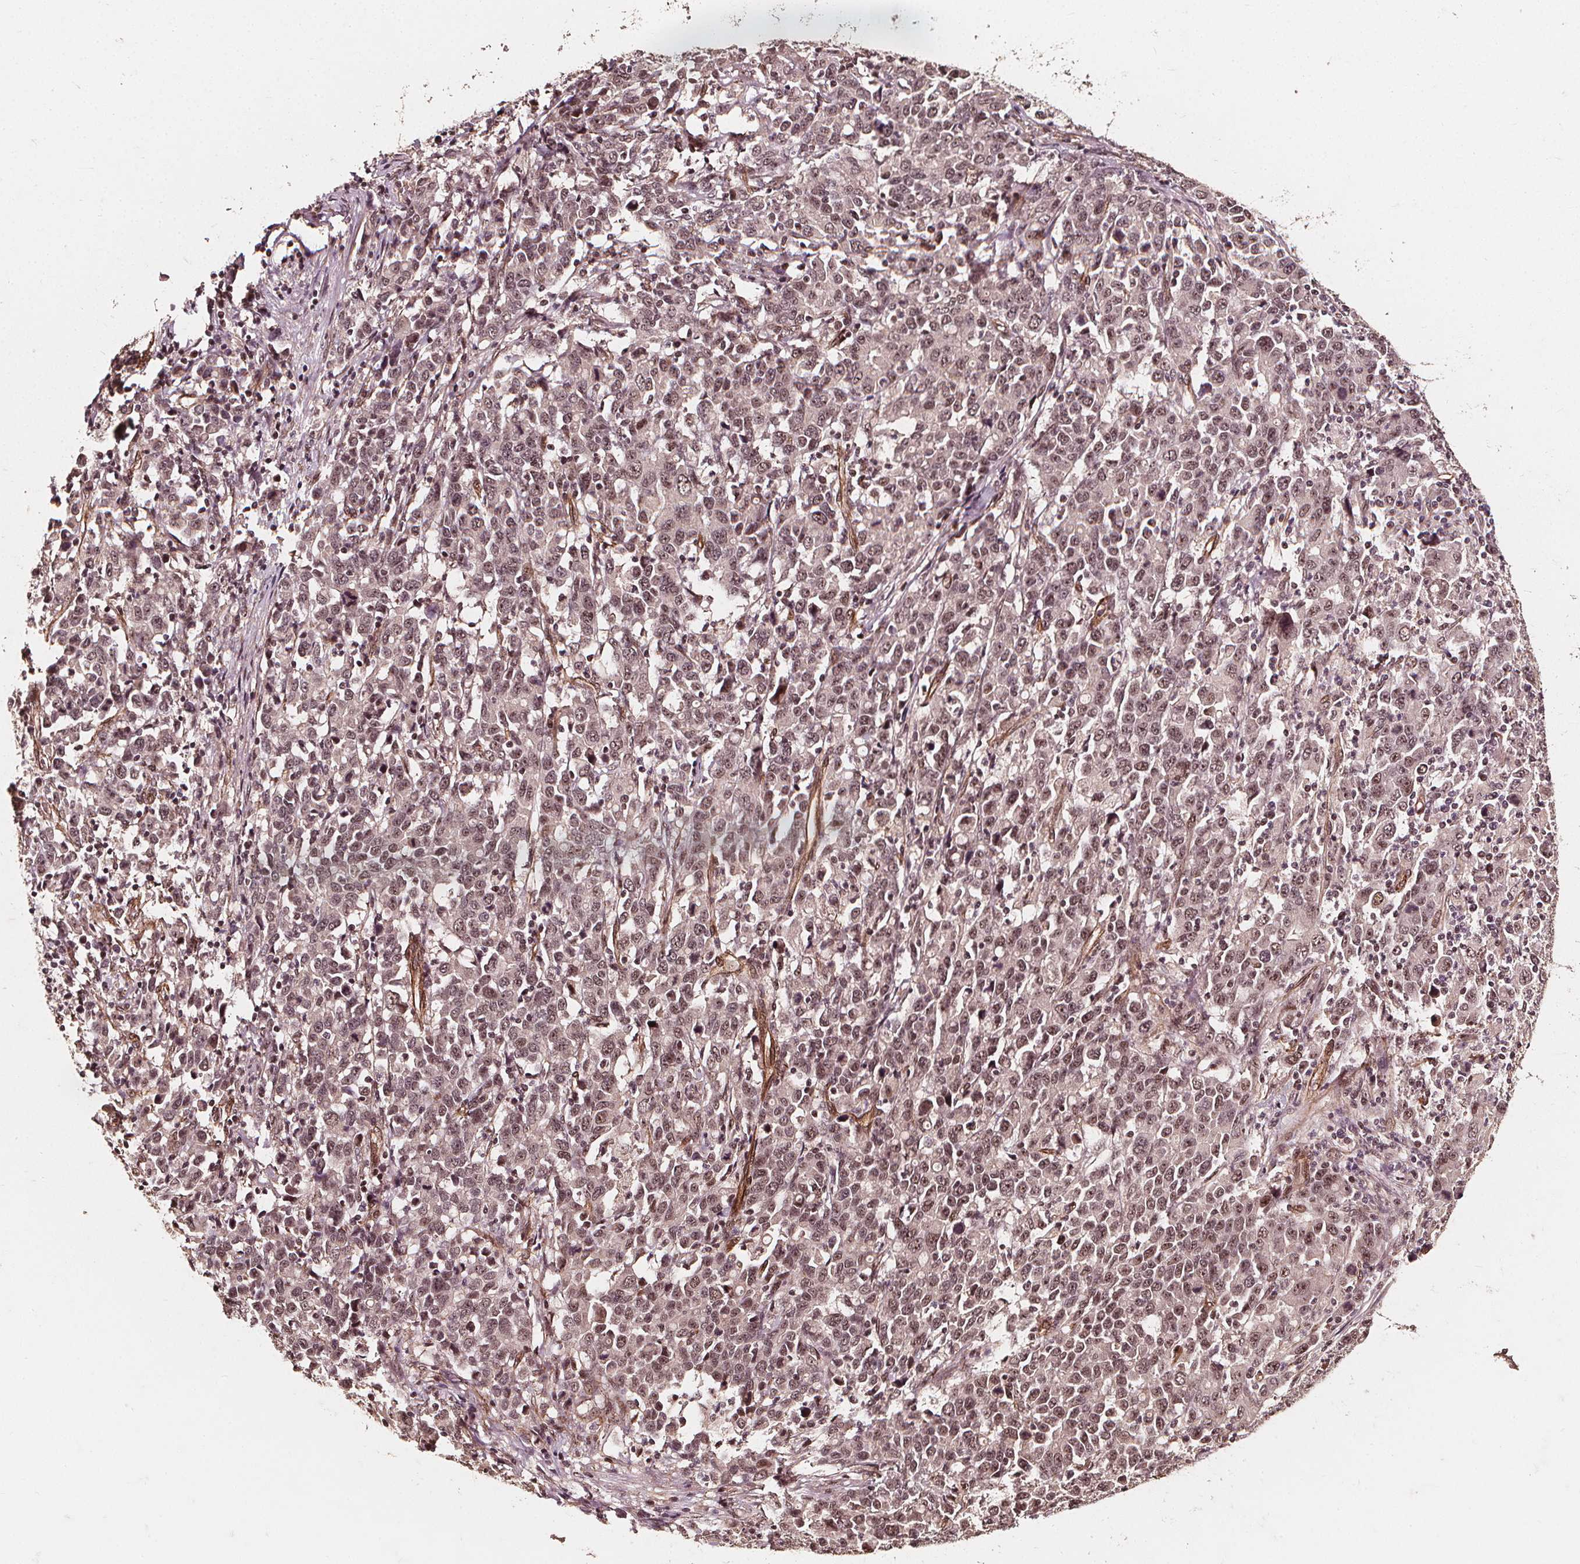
{"staining": {"intensity": "moderate", "quantity": ">75%", "location": "nuclear"}, "tissue": "stomach cancer", "cell_type": "Tumor cells", "image_type": "cancer", "snomed": [{"axis": "morphology", "description": "Adenocarcinoma, NOS"}, {"axis": "topography", "description": "Stomach, upper"}], "caption": "Protein staining by IHC displays moderate nuclear positivity in about >75% of tumor cells in stomach adenocarcinoma. (Brightfield microscopy of DAB IHC at high magnification).", "gene": "EXOSC9", "patient": {"sex": "male", "age": 69}}